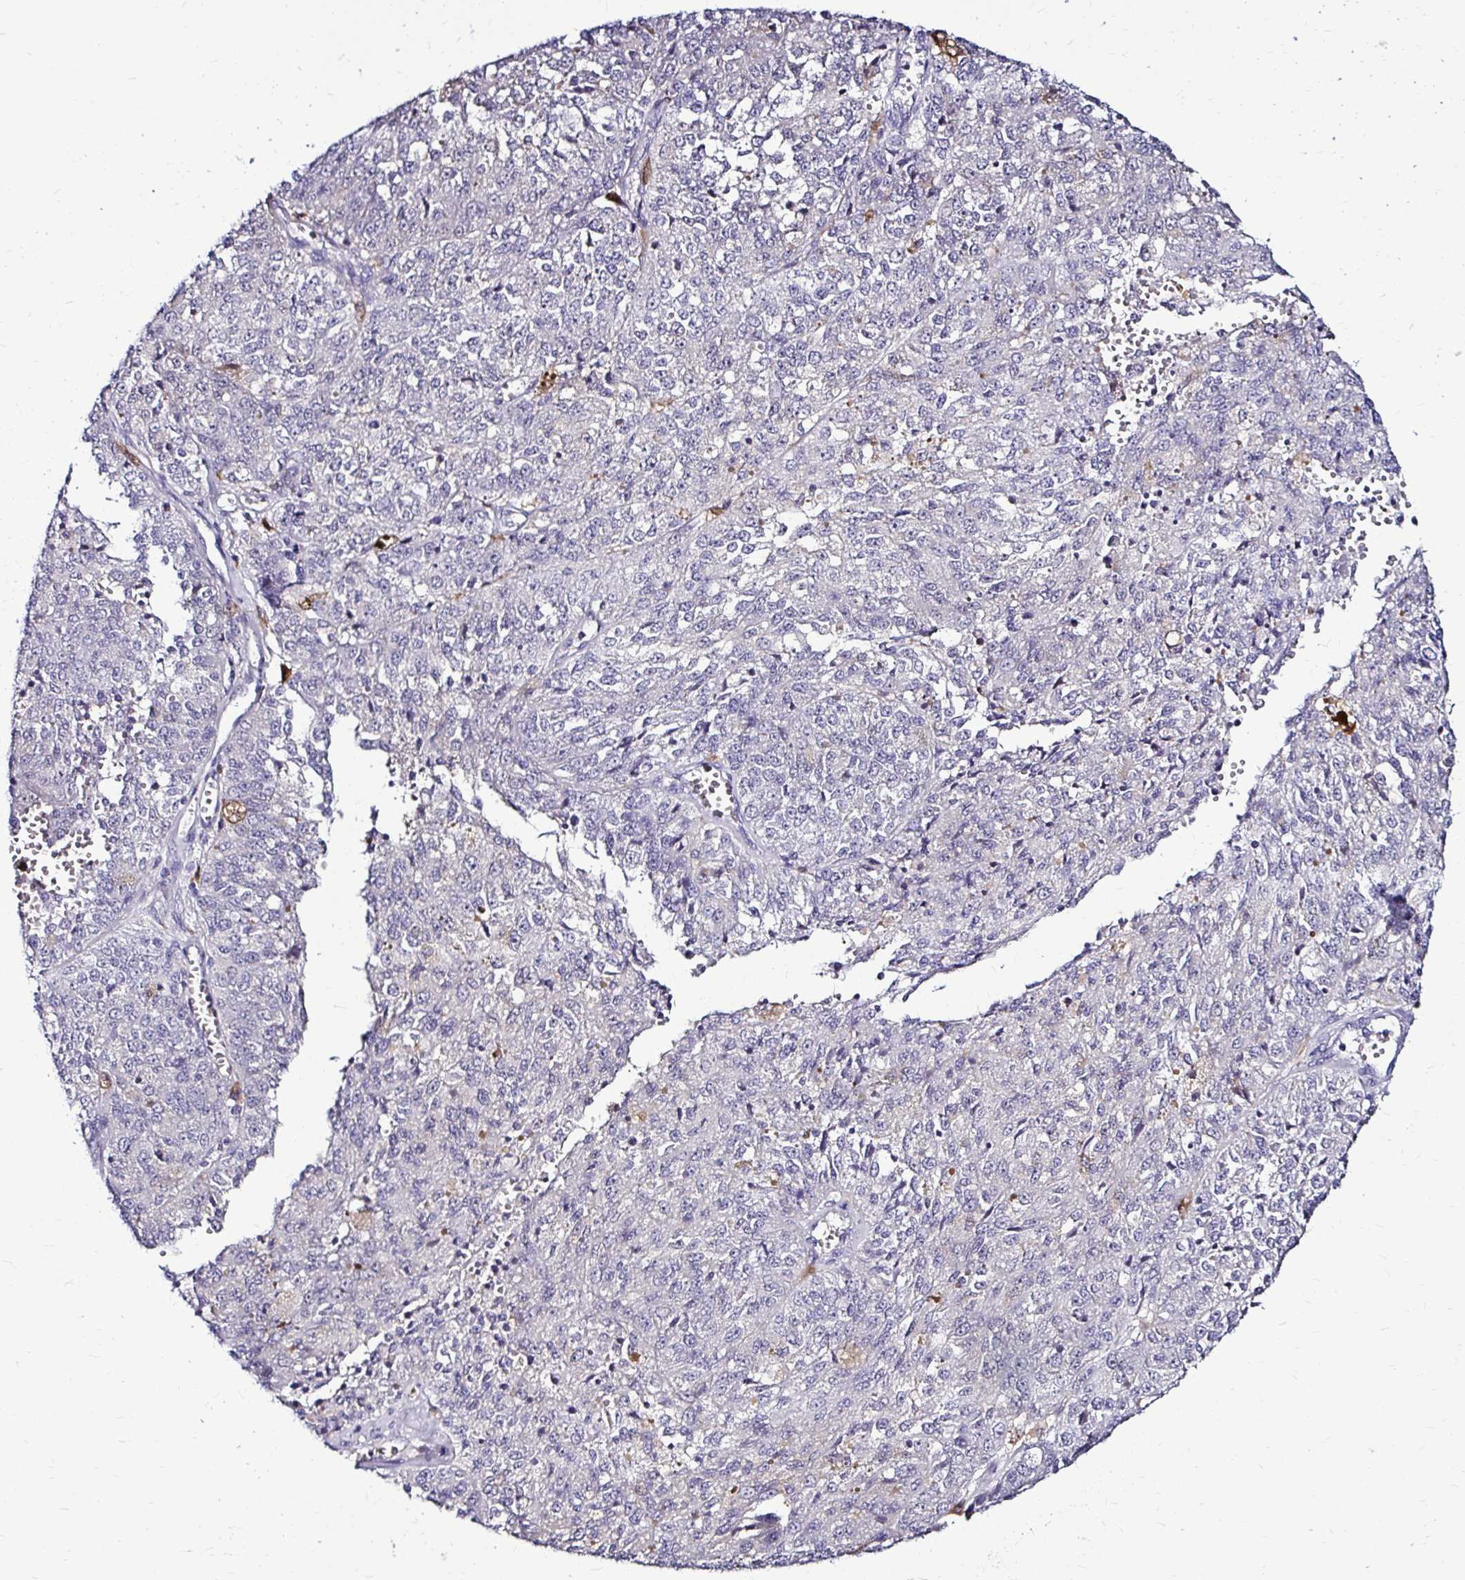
{"staining": {"intensity": "weak", "quantity": "<25%", "location": "cytoplasmic/membranous"}, "tissue": "melanoma", "cell_type": "Tumor cells", "image_type": "cancer", "snomed": [{"axis": "morphology", "description": "Malignant melanoma, Metastatic site"}, {"axis": "topography", "description": "Lymph node"}], "caption": "Melanoma stained for a protein using IHC shows no staining tumor cells.", "gene": "IDH1", "patient": {"sex": "female", "age": 64}}